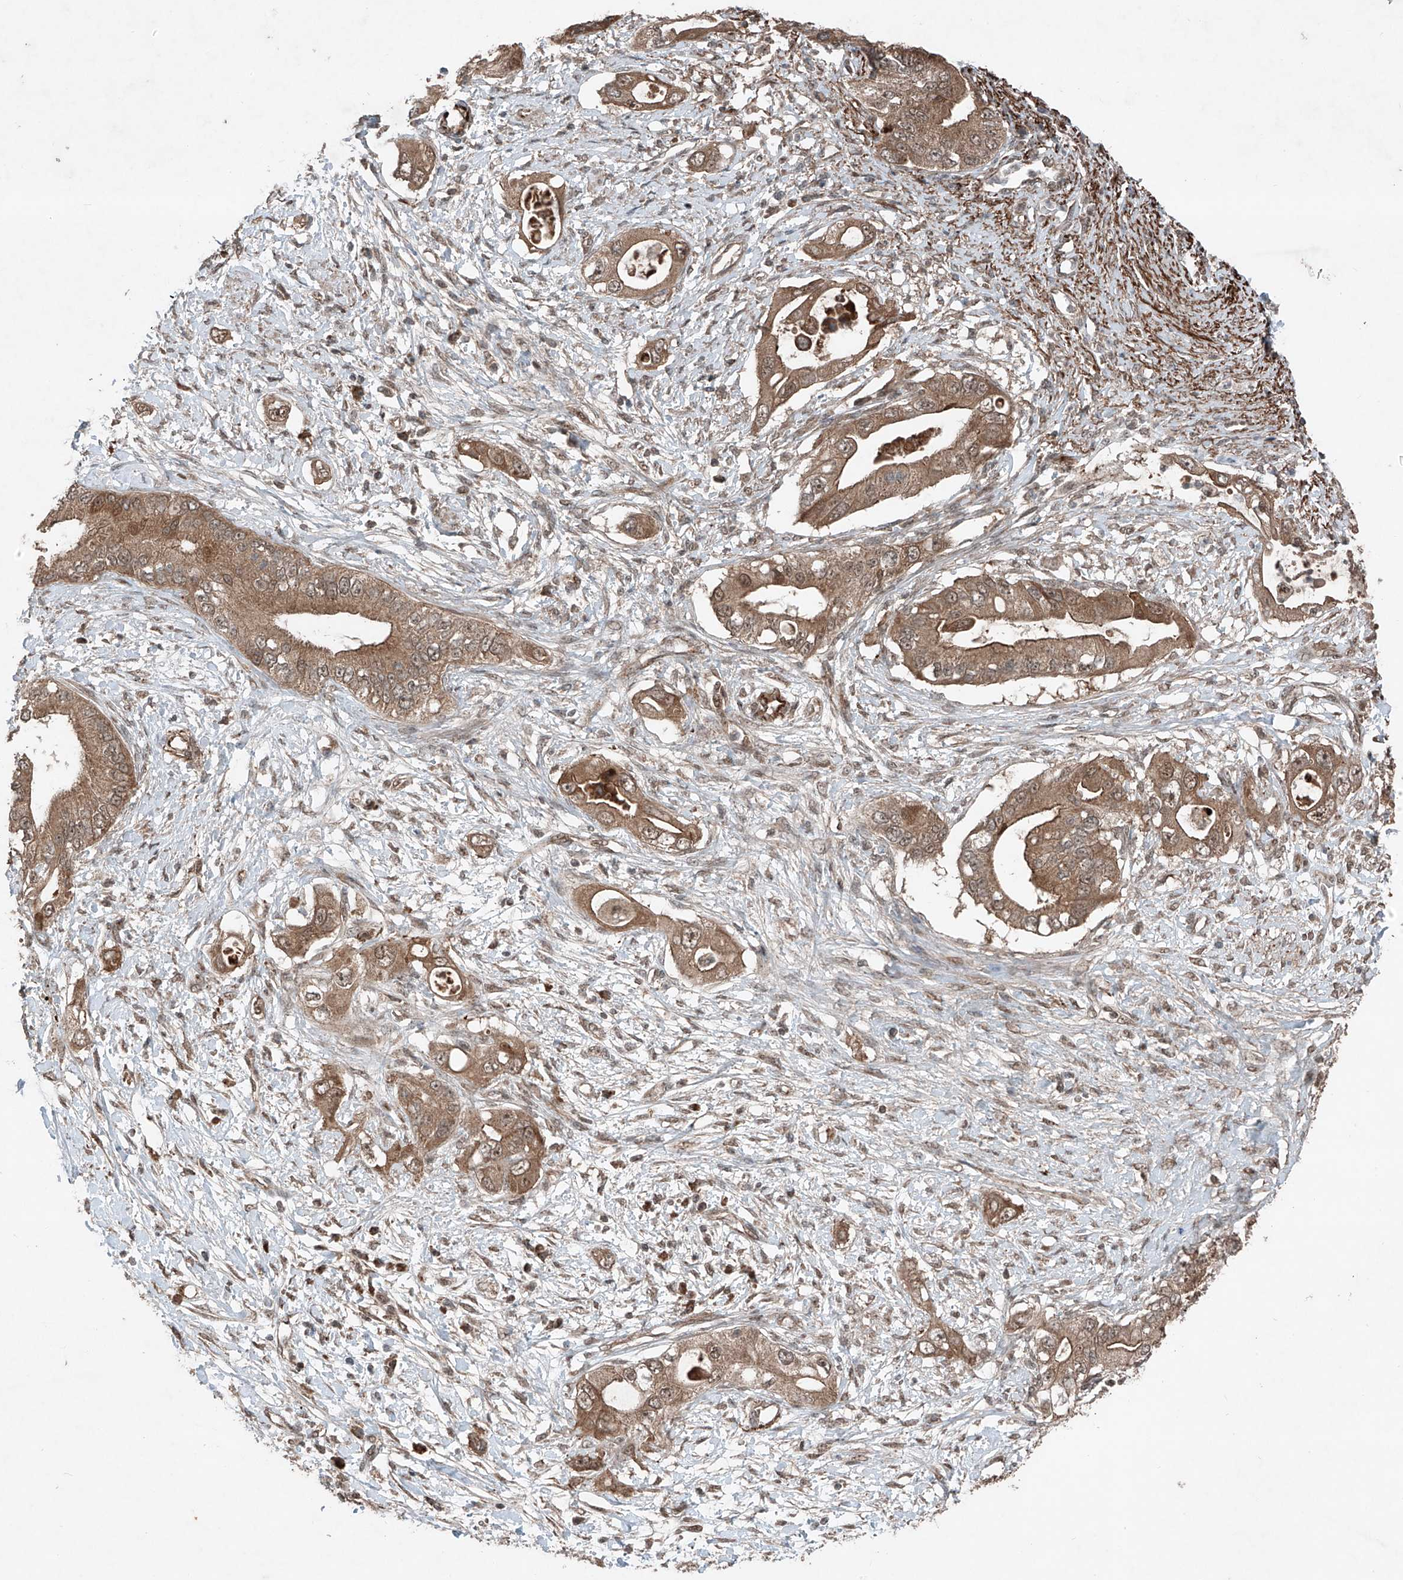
{"staining": {"intensity": "moderate", "quantity": ">75%", "location": "cytoplasmic/membranous"}, "tissue": "pancreatic cancer", "cell_type": "Tumor cells", "image_type": "cancer", "snomed": [{"axis": "morphology", "description": "Inflammation, NOS"}, {"axis": "morphology", "description": "Adenocarcinoma, NOS"}, {"axis": "topography", "description": "Pancreas"}], "caption": "Immunohistochemistry (DAB (3,3'-diaminobenzidine)) staining of pancreatic adenocarcinoma shows moderate cytoplasmic/membranous protein staining in approximately >75% of tumor cells.", "gene": "ZNF620", "patient": {"sex": "female", "age": 56}}